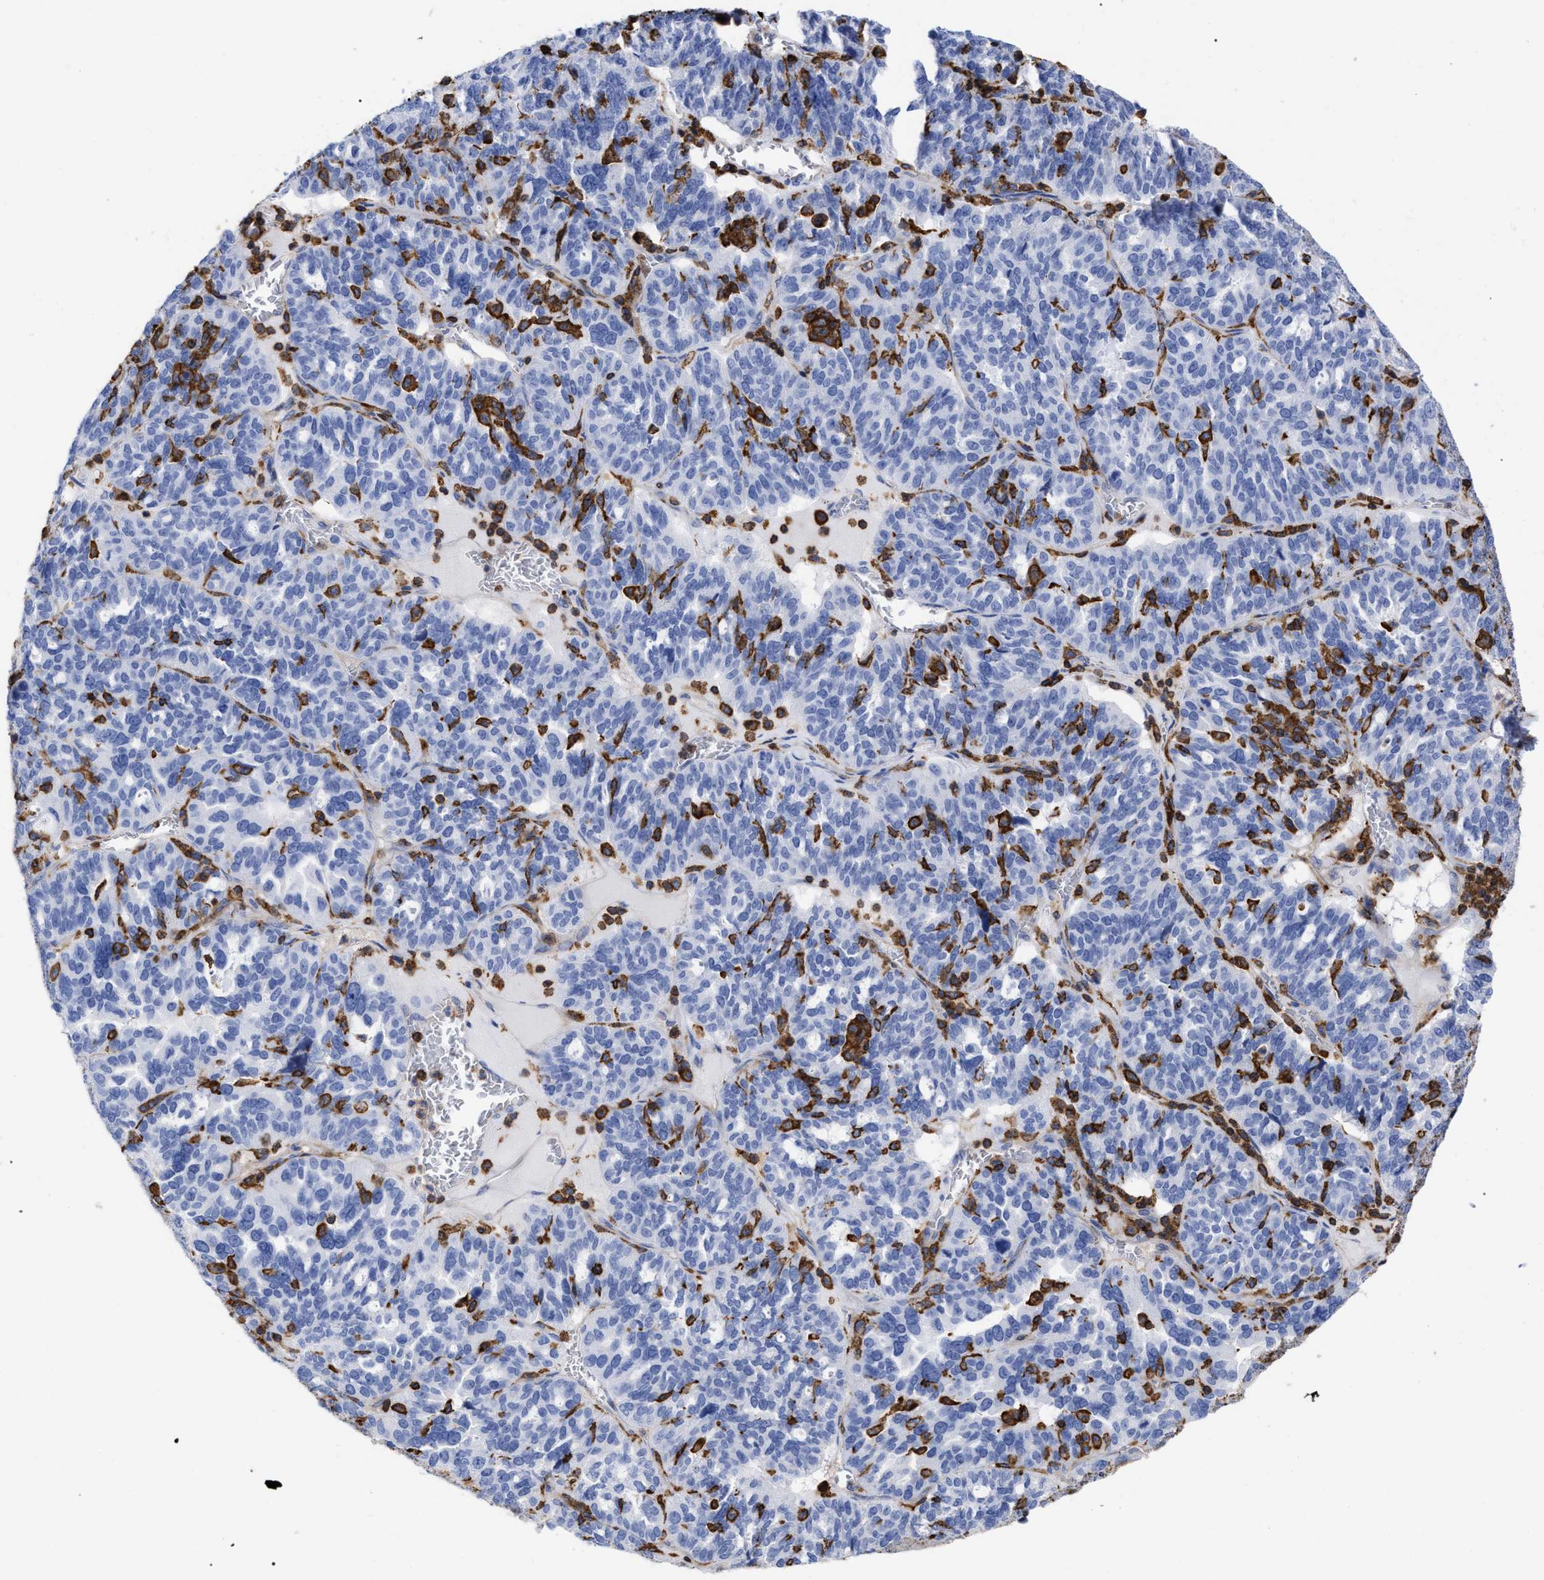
{"staining": {"intensity": "negative", "quantity": "none", "location": "none"}, "tissue": "ovarian cancer", "cell_type": "Tumor cells", "image_type": "cancer", "snomed": [{"axis": "morphology", "description": "Cystadenocarcinoma, serous, NOS"}, {"axis": "topography", "description": "Ovary"}], "caption": "This photomicrograph is of ovarian serous cystadenocarcinoma stained with immunohistochemistry (IHC) to label a protein in brown with the nuclei are counter-stained blue. There is no positivity in tumor cells.", "gene": "HCLS1", "patient": {"sex": "female", "age": 59}}